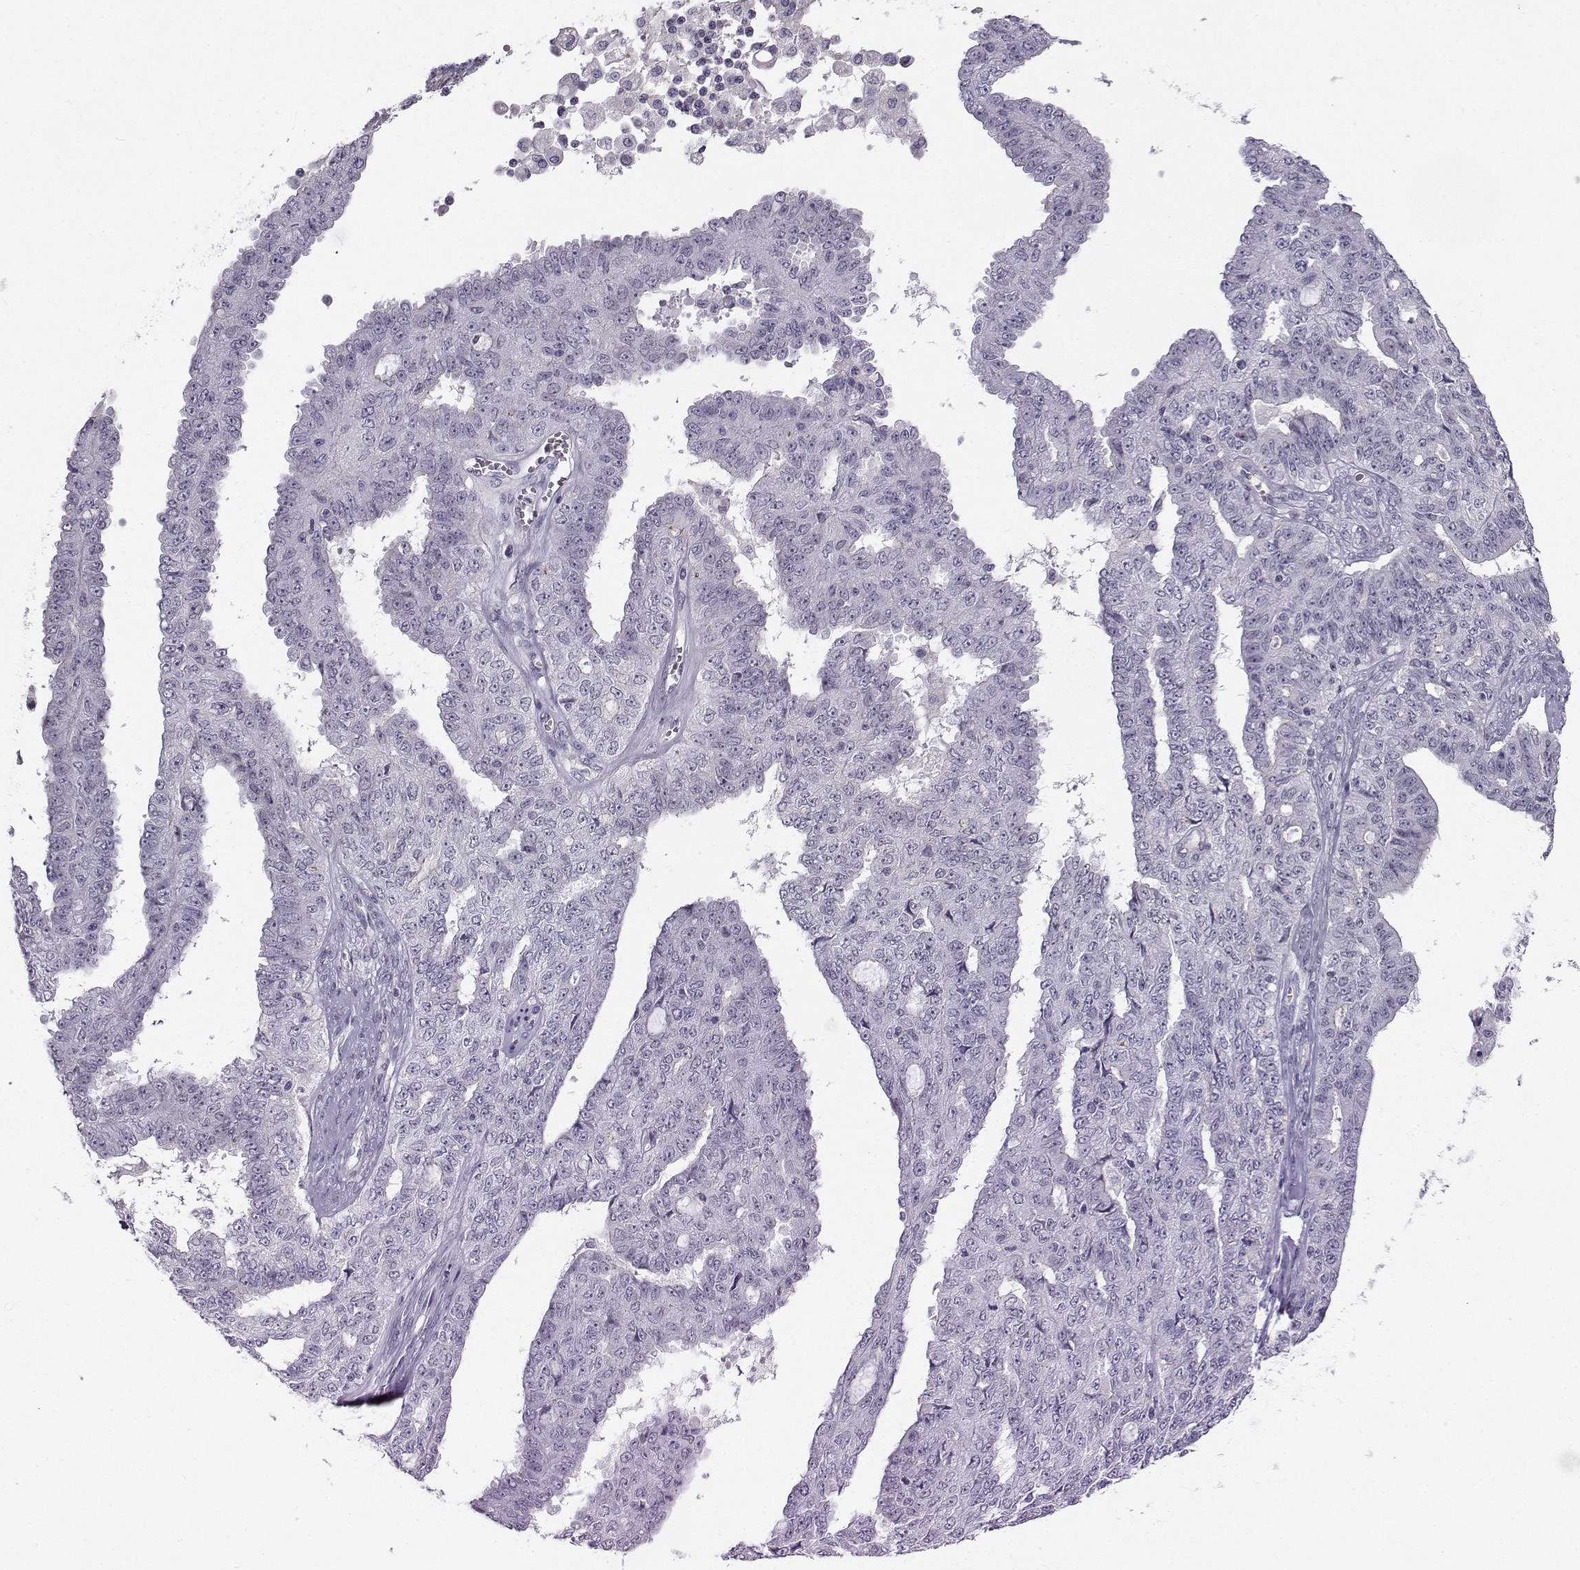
{"staining": {"intensity": "negative", "quantity": "none", "location": "none"}, "tissue": "ovarian cancer", "cell_type": "Tumor cells", "image_type": "cancer", "snomed": [{"axis": "morphology", "description": "Cystadenocarcinoma, serous, NOS"}, {"axis": "topography", "description": "Ovary"}], "caption": "There is no significant staining in tumor cells of ovarian serous cystadenocarcinoma. (DAB immunohistochemistry visualized using brightfield microscopy, high magnification).", "gene": "MAST1", "patient": {"sex": "female", "age": 71}}